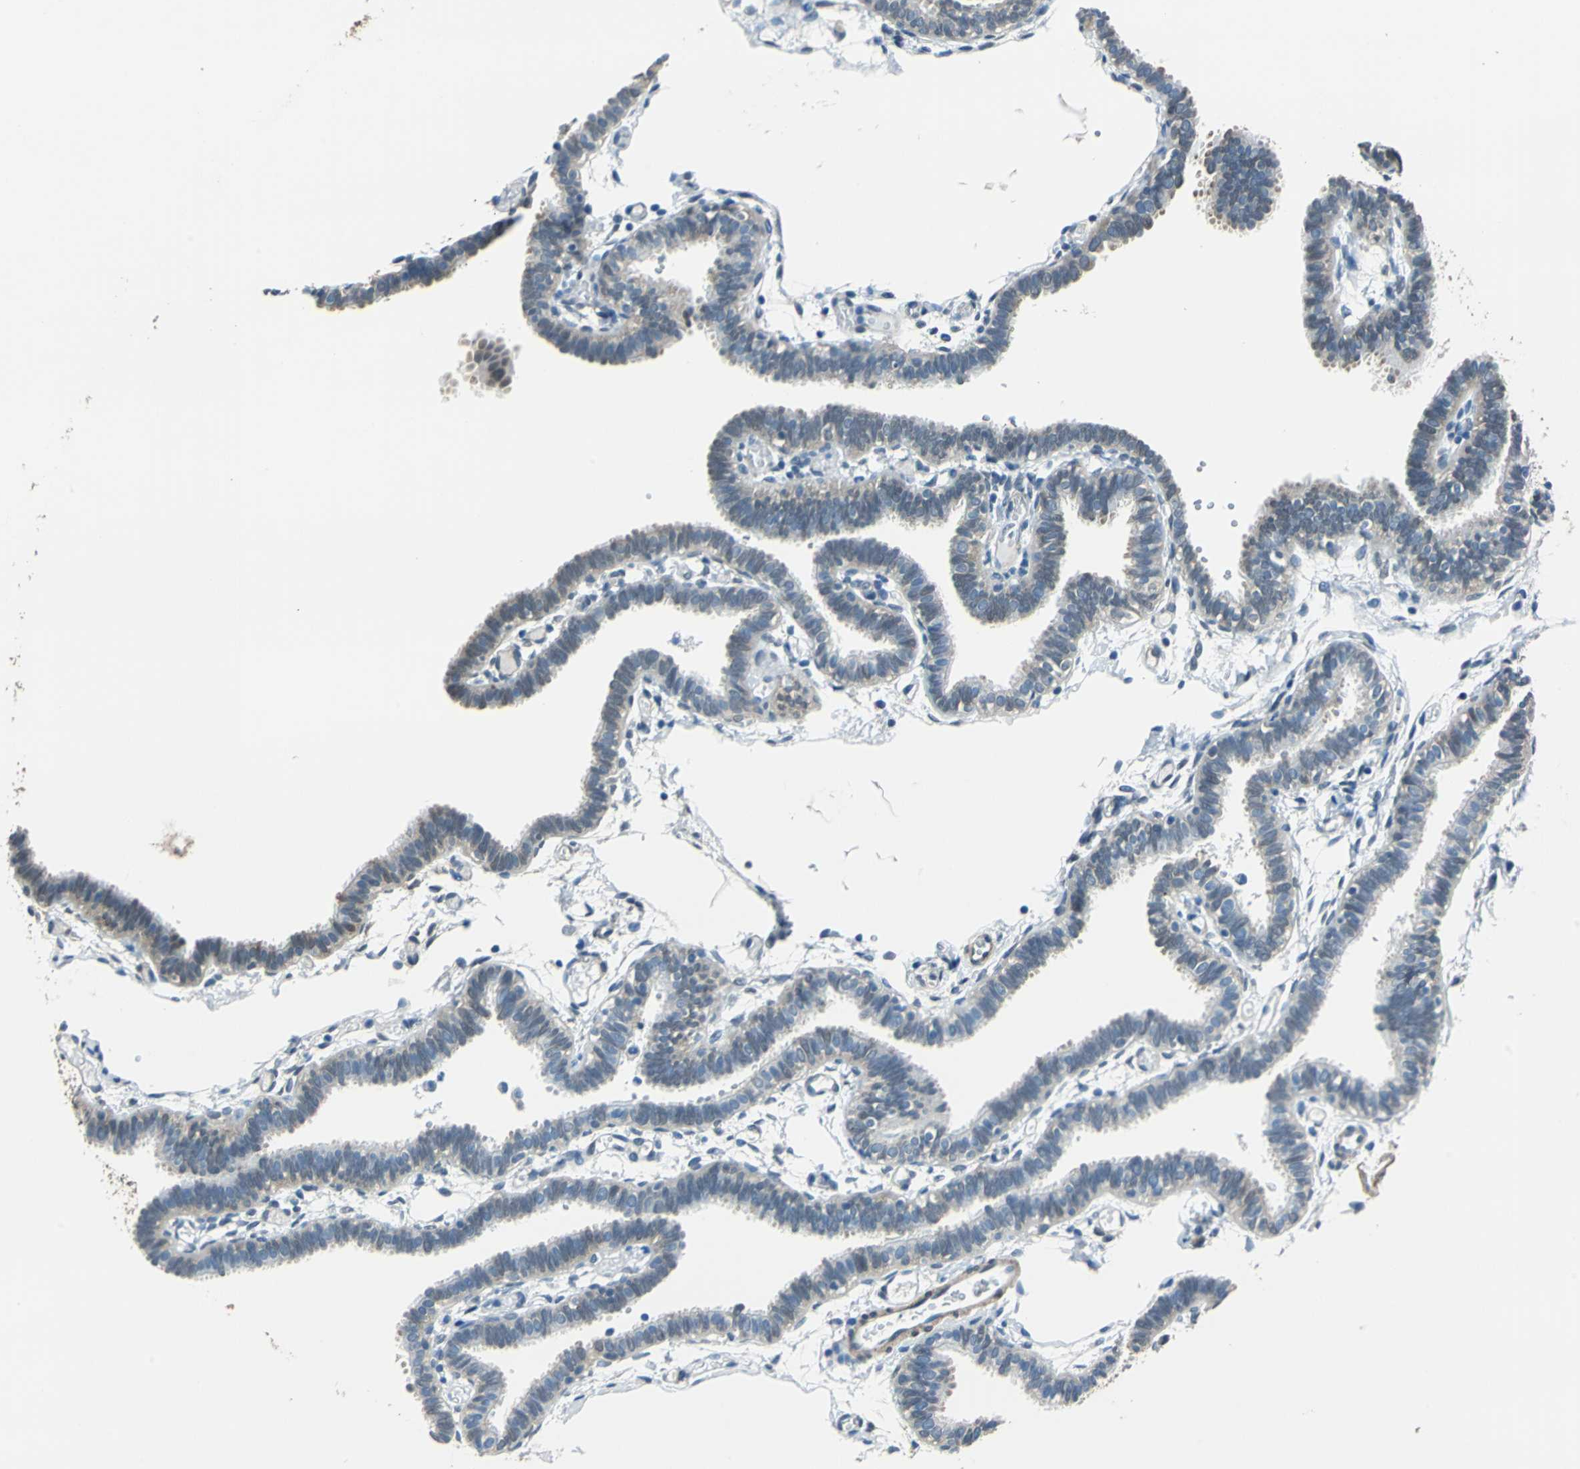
{"staining": {"intensity": "moderate", "quantity": ">75%", "location": "cytoplasmic/membranous,nuclear"}, "tissue": "fallopian tube", "cell_type": "Glandular cells", "image_type": "normal", "snomed": [{"axis": "morphology", "description": "Normal tissue, NOS"}, {"axis": "topography", "description": "Fallopian tube"}], "caption": "This histopathology image reveals IHC staining of benign human fallopian tube, with medium moderate cytoplasmic/membranous,nuclear staining in about >75% of glandular cells.", "gene": "FKBP4", "patient": {"sex": "female", "age": 29}}